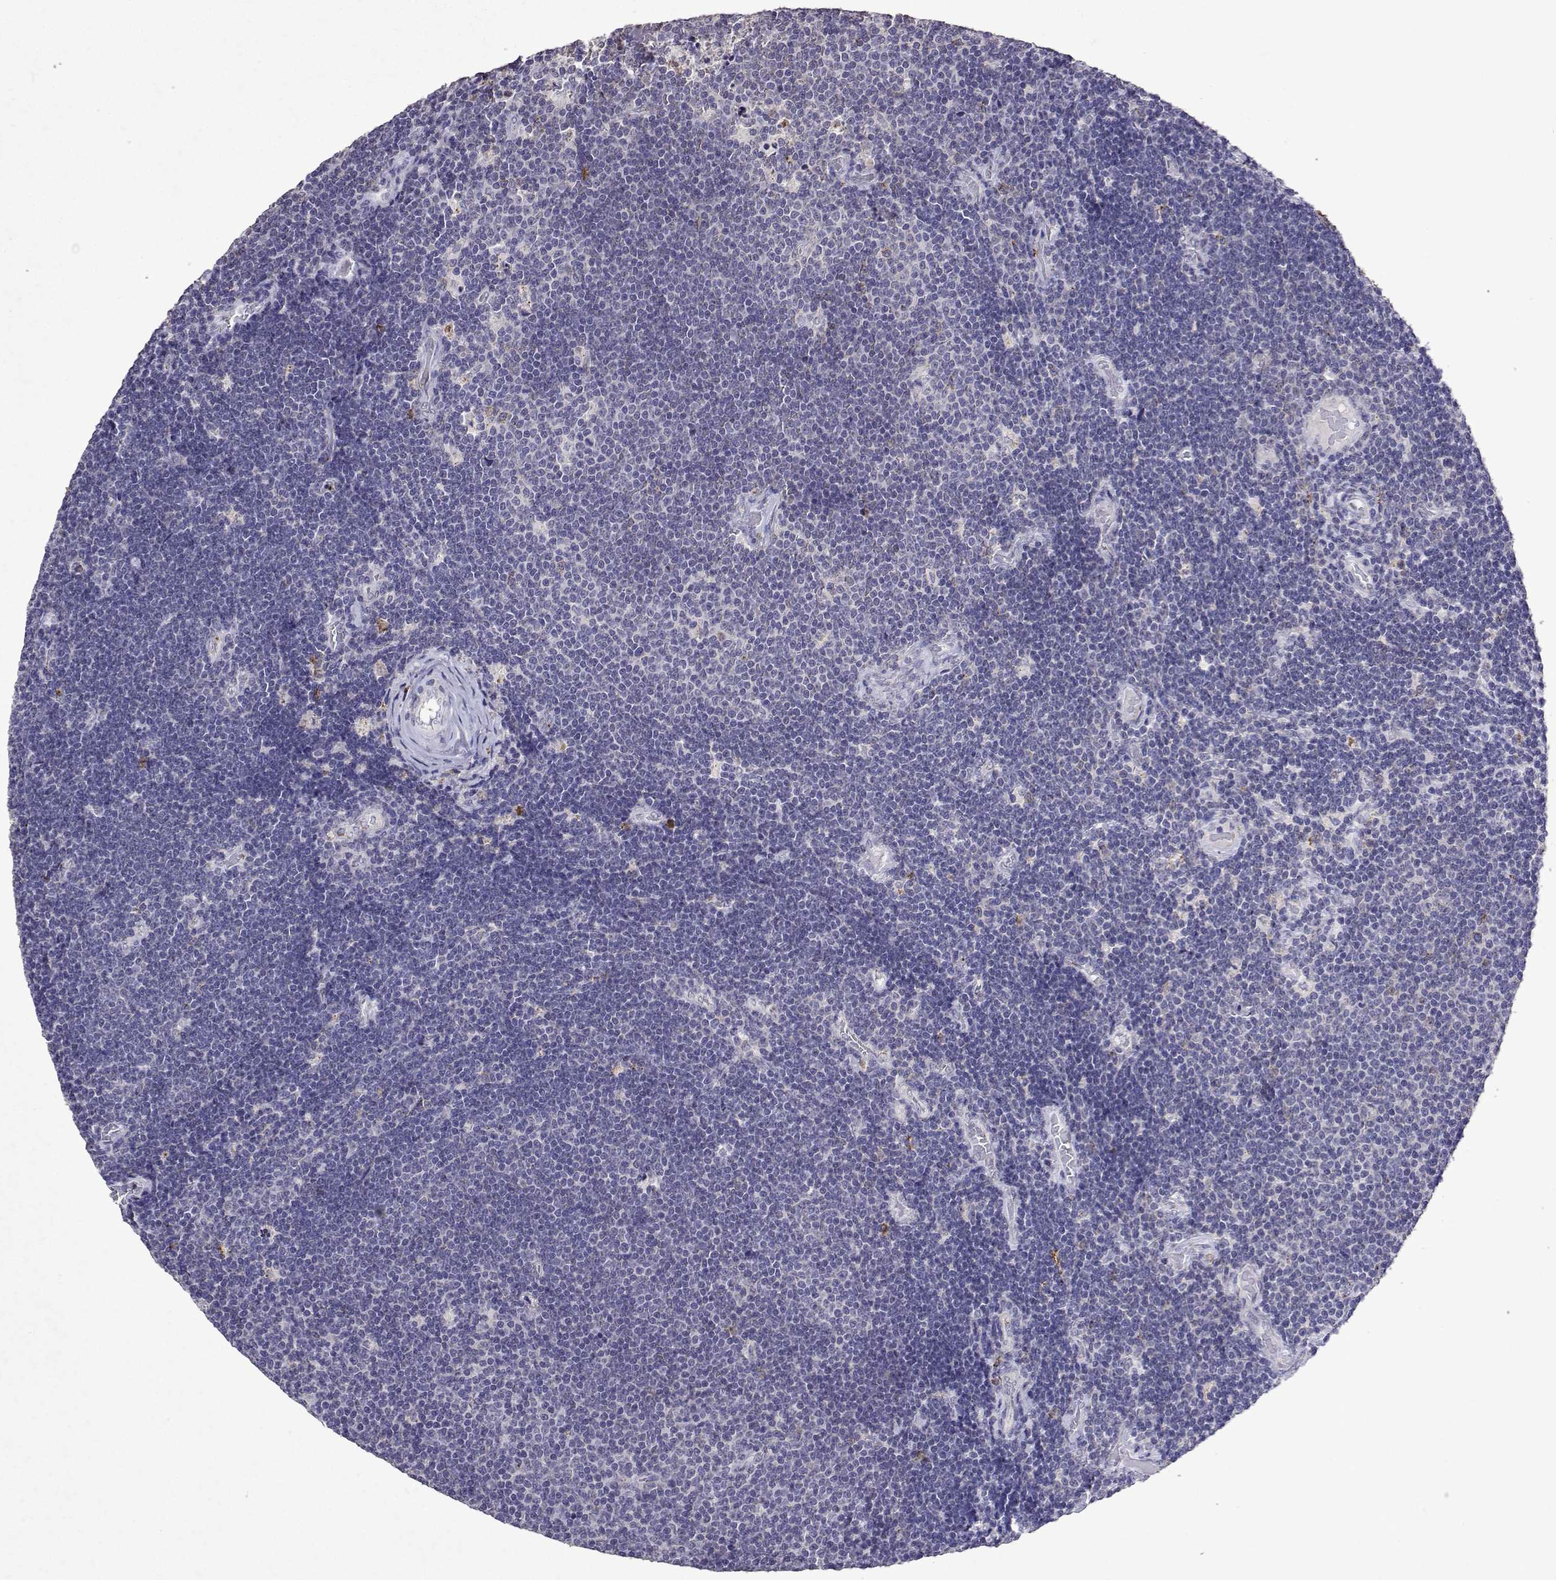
{"staining": {"intensity": "negative", "quantity": "none", "location": "none"}, "tissue": "lymphoma", "cell_type": "Tumor cells", "image_type": "cancer", "snomed": [{"axis": "morphology", "description": "Malignant lymphoma, non-Hodgkin's type, Low grade"}, {"axis": "topography", "description": "Brain"}], "caption": "Malignant lymphoma, non-Hodgkin's type (low-grade) stained for a protein using IHC exhibits no expression tumor cells.", "gene": "DUSP28", "patient": {"sex": "female", "age": 66}}